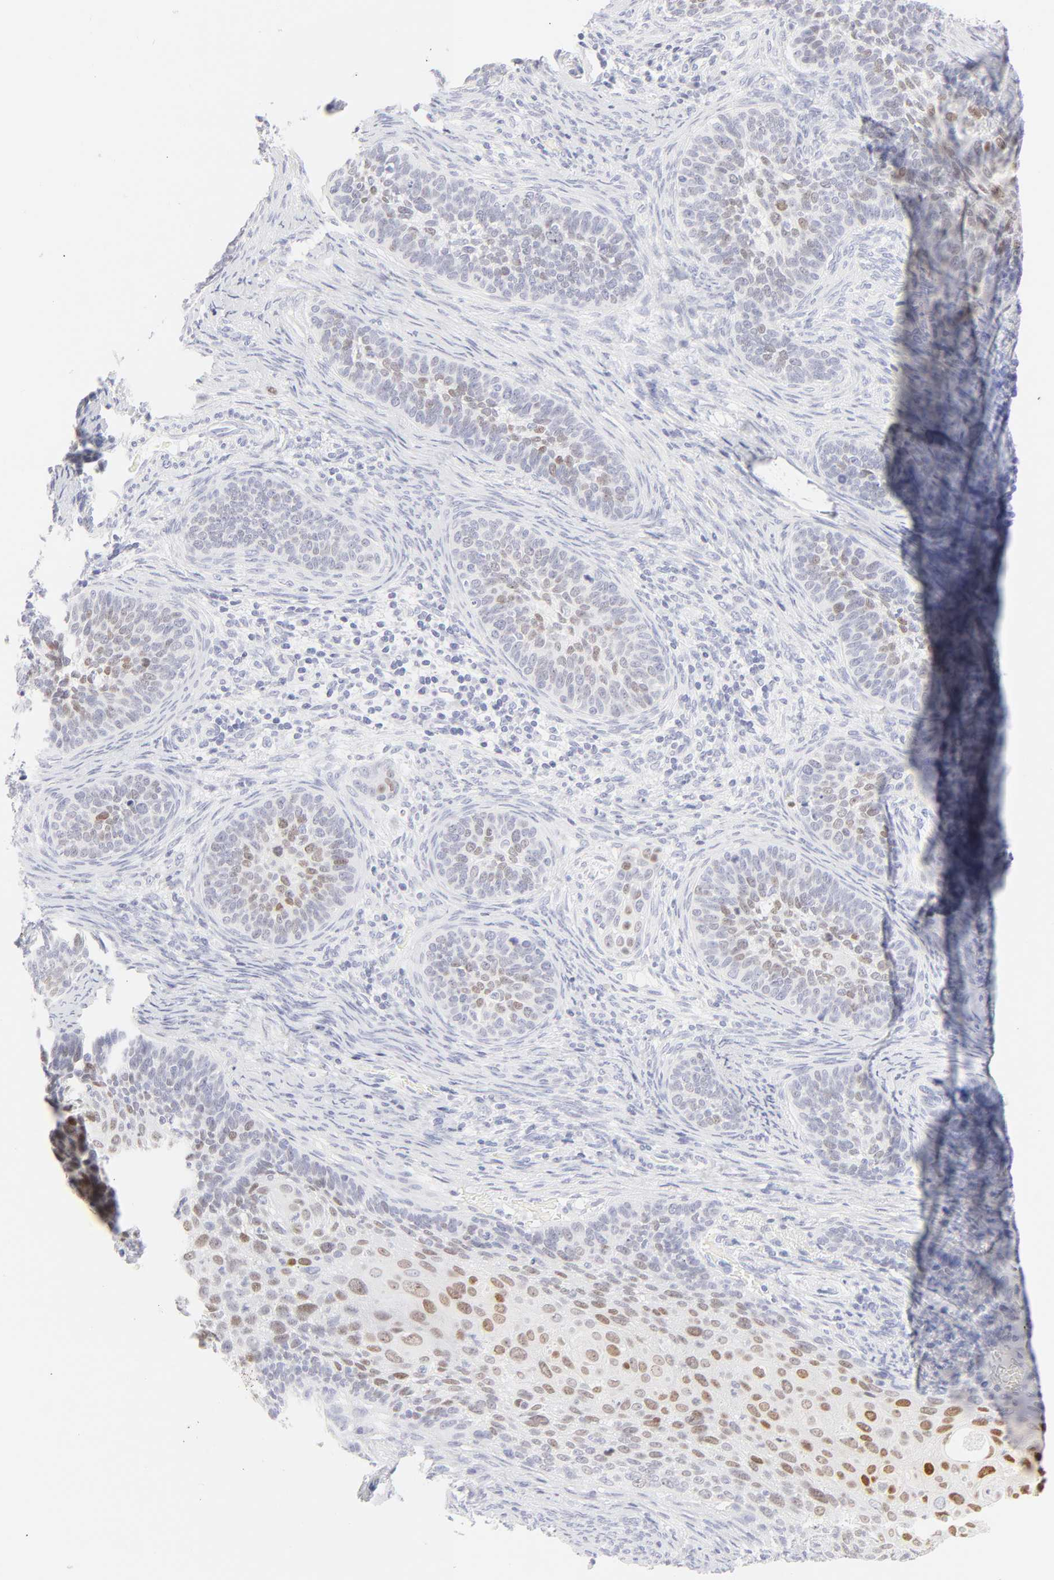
{"staining": {"intensity": "moderate", "quantity": "<25%", "location": "nuclear"}, "tissue": "cervical cancer", "cell_type": "Tumor cells", "image_type": "cancer", "snomed": [{"axis": "morphology", "description": "Squamous cell carcinoma, NOS"}, {"axis": "topography", "description": "Cervix"}], "caption": "IHC staining of cervical cancer, which shows low levels of moderate nuclear staining in about <25% of tumor cells indicating moderate nuclear protein expression. The staining was performed using DAB (brown) for protein detection and nuclei were counterstained in hematoxylin (blue).", "gene": "ELF3", "patient": {"sex": "female", "age": 33}}